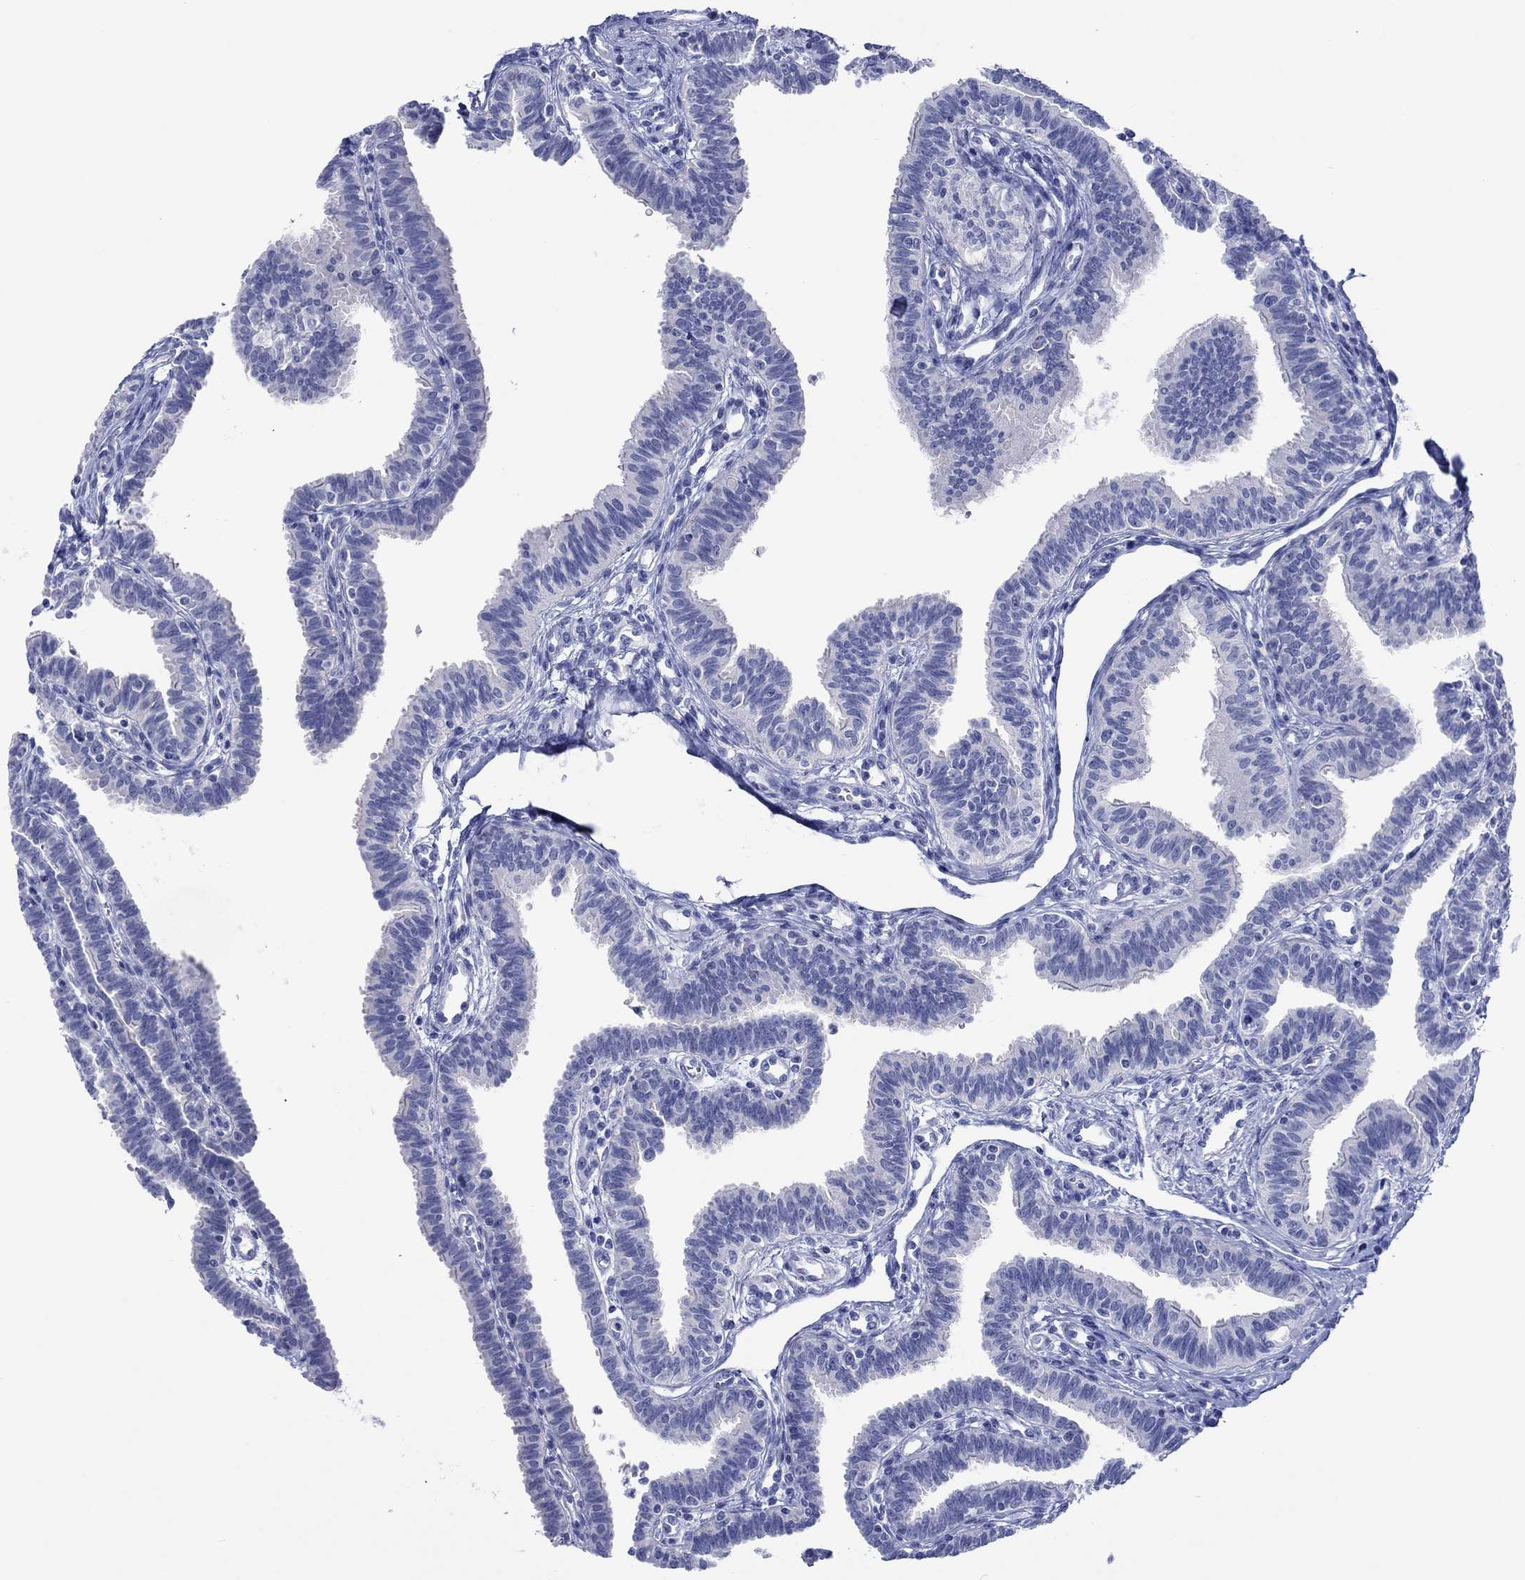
{"staining": {"intensity": "negative", "quantity": "none", "location": "none"}, "tissue": "fallopian tube", "cell_type": "Glandular cells", "image_type": "normal", "snomed": [{"axis": "morphology", "description": "Normal tissue, NOS"}, {"axis": "topography", "description": "Fallopian tube"}], "caption": "Immunohistochemistry (IHC) histopathology image of normal fallopian tube: fallopian tube stained with DAB shows no significant protein expression in glandular cells.", "gene": "MLANA", "patient": {"sex": "female", "age": 36}}